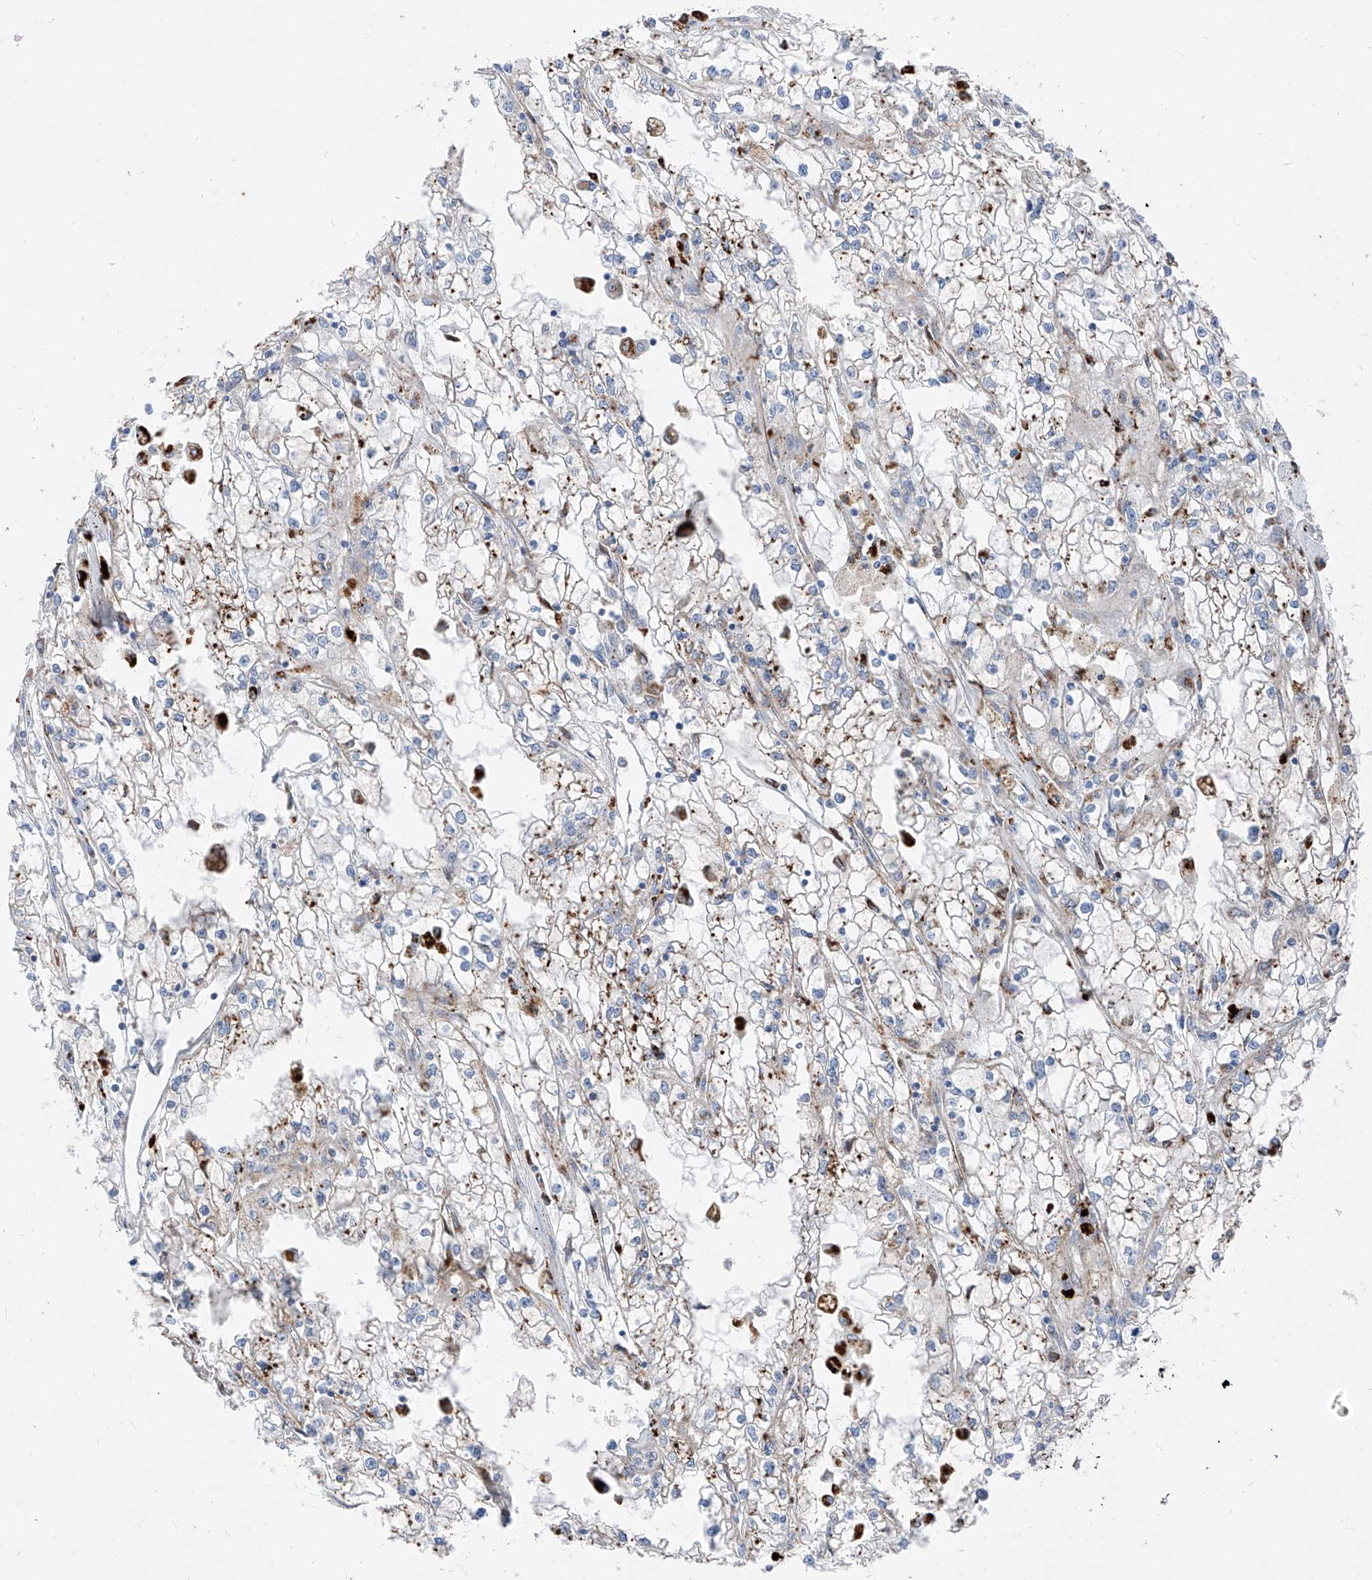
{"staining": {"intensity": "moderate", "quantity": "<25%", "location": "cytoplasmic/membranous"}, "tissue": "renal cancer", "cell_type": "Tumor cells", "image_type": "cancer", "snomed": [{"axis": "morphology", "description": "Adenocarcinoma, NOS"}, {"axis": "topography", "description": "Kidney"}], "caption": "IHC histopathology image of human renal cancer (adenocarcinoma) stained for a protein (brown), which shows low levels of moderate cytoplasmic/membranous expression in about <25% of tumor cells.", "gene": "GPR137C", "patient": {"sex": "male", "age": 56}}